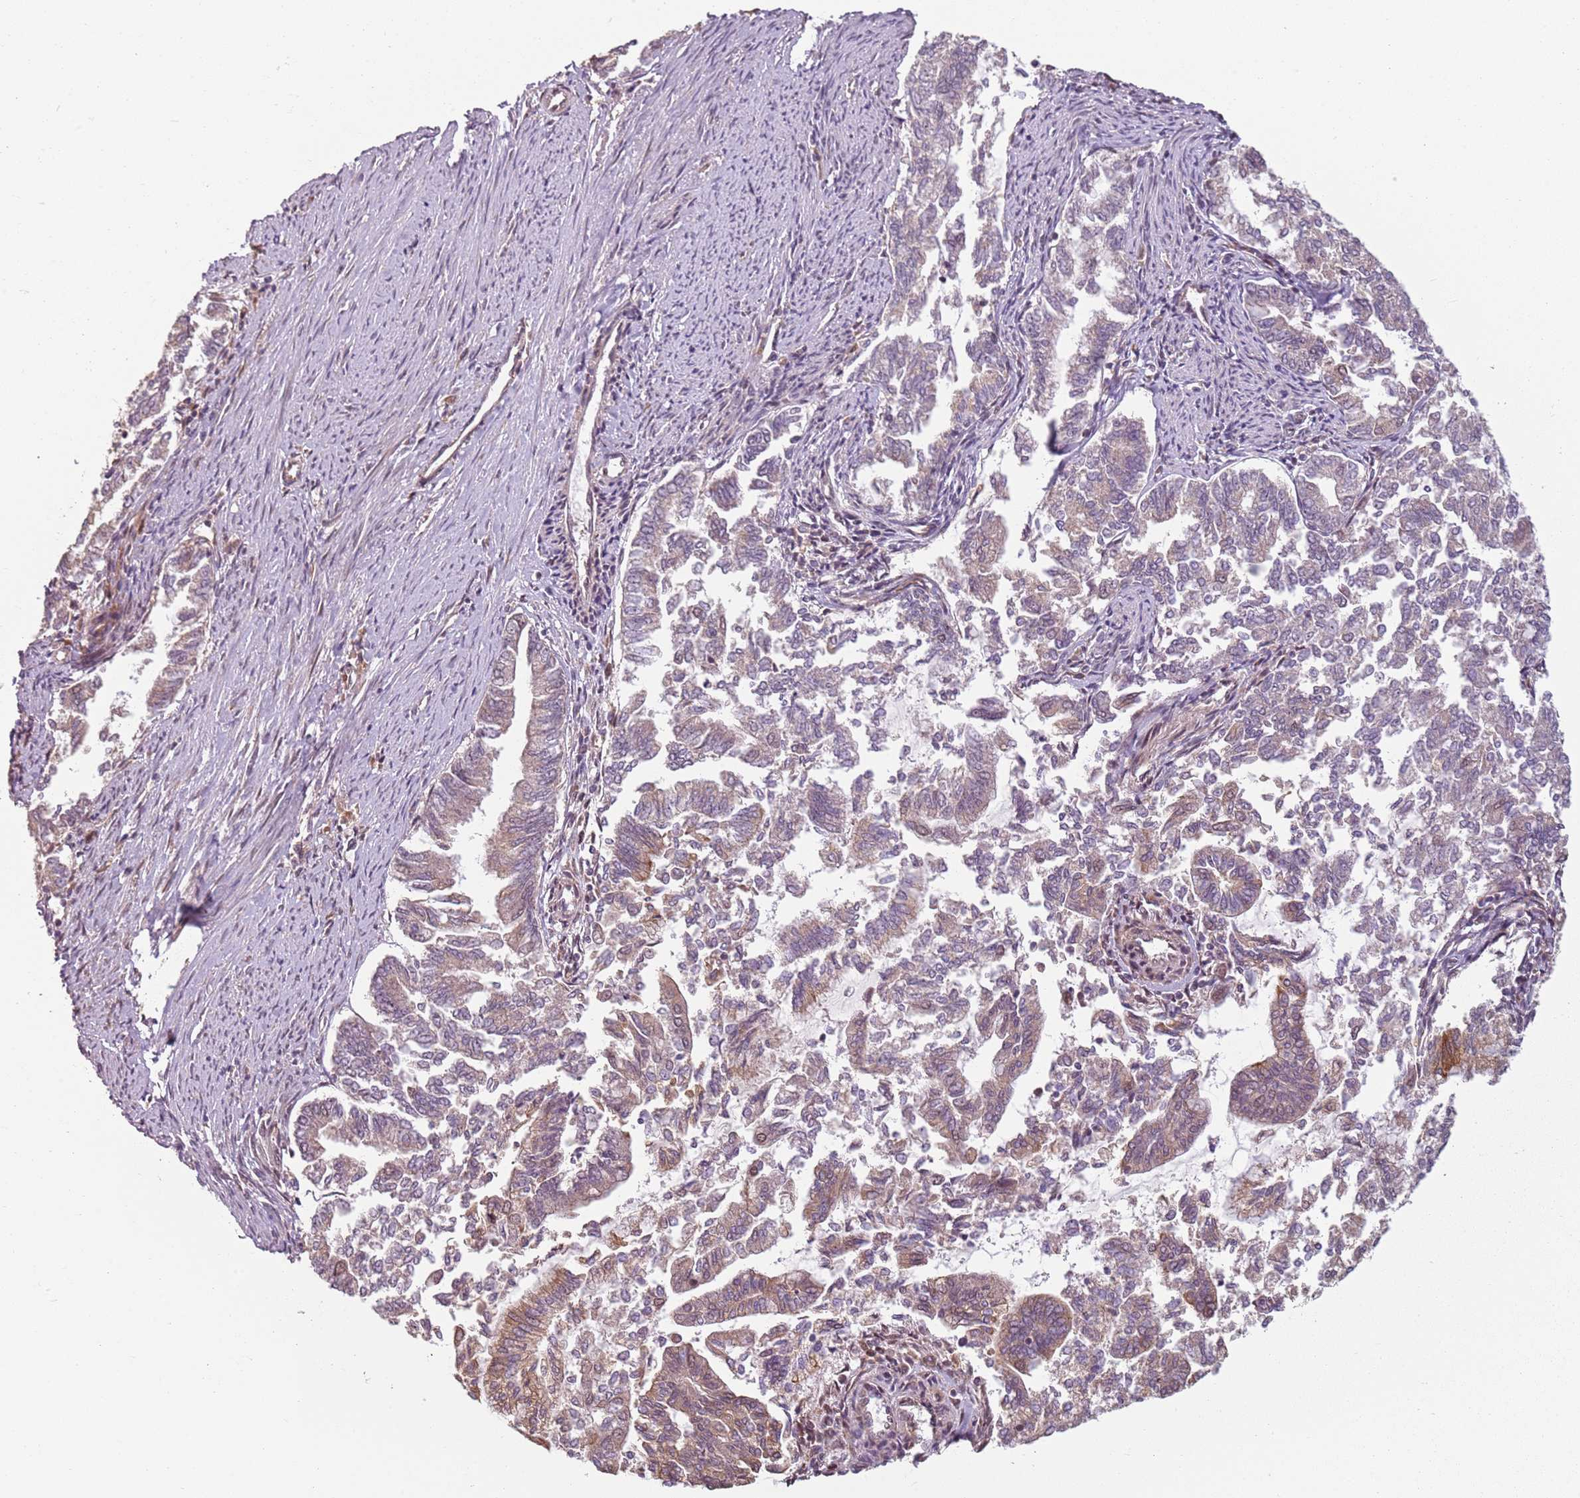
{"staining": {"intensity": "weak", "quantity": "25%-75%", "location": "cytoplasmic/membranous"}, "tissue": "endometrial cancer", "cell_type": "Tumor cells", "image_type": "cancer", "snomed": [{"axis": "morphology", "description": "Adenocarcinoma, NOS"}, {"axis": "topography", "description": "Endometrium"}], "caption": "Immunohistochemistry (IHC) (DAB (3,3'-diaminobenzidine)) staining of endometrial adenocarcinoma exhibits weak cytoplasmic/membranous protein staining in about 25%-75% of tumor cells.", "gene": "CHURC1", "patient": {"sex": "female", "age": 79}}